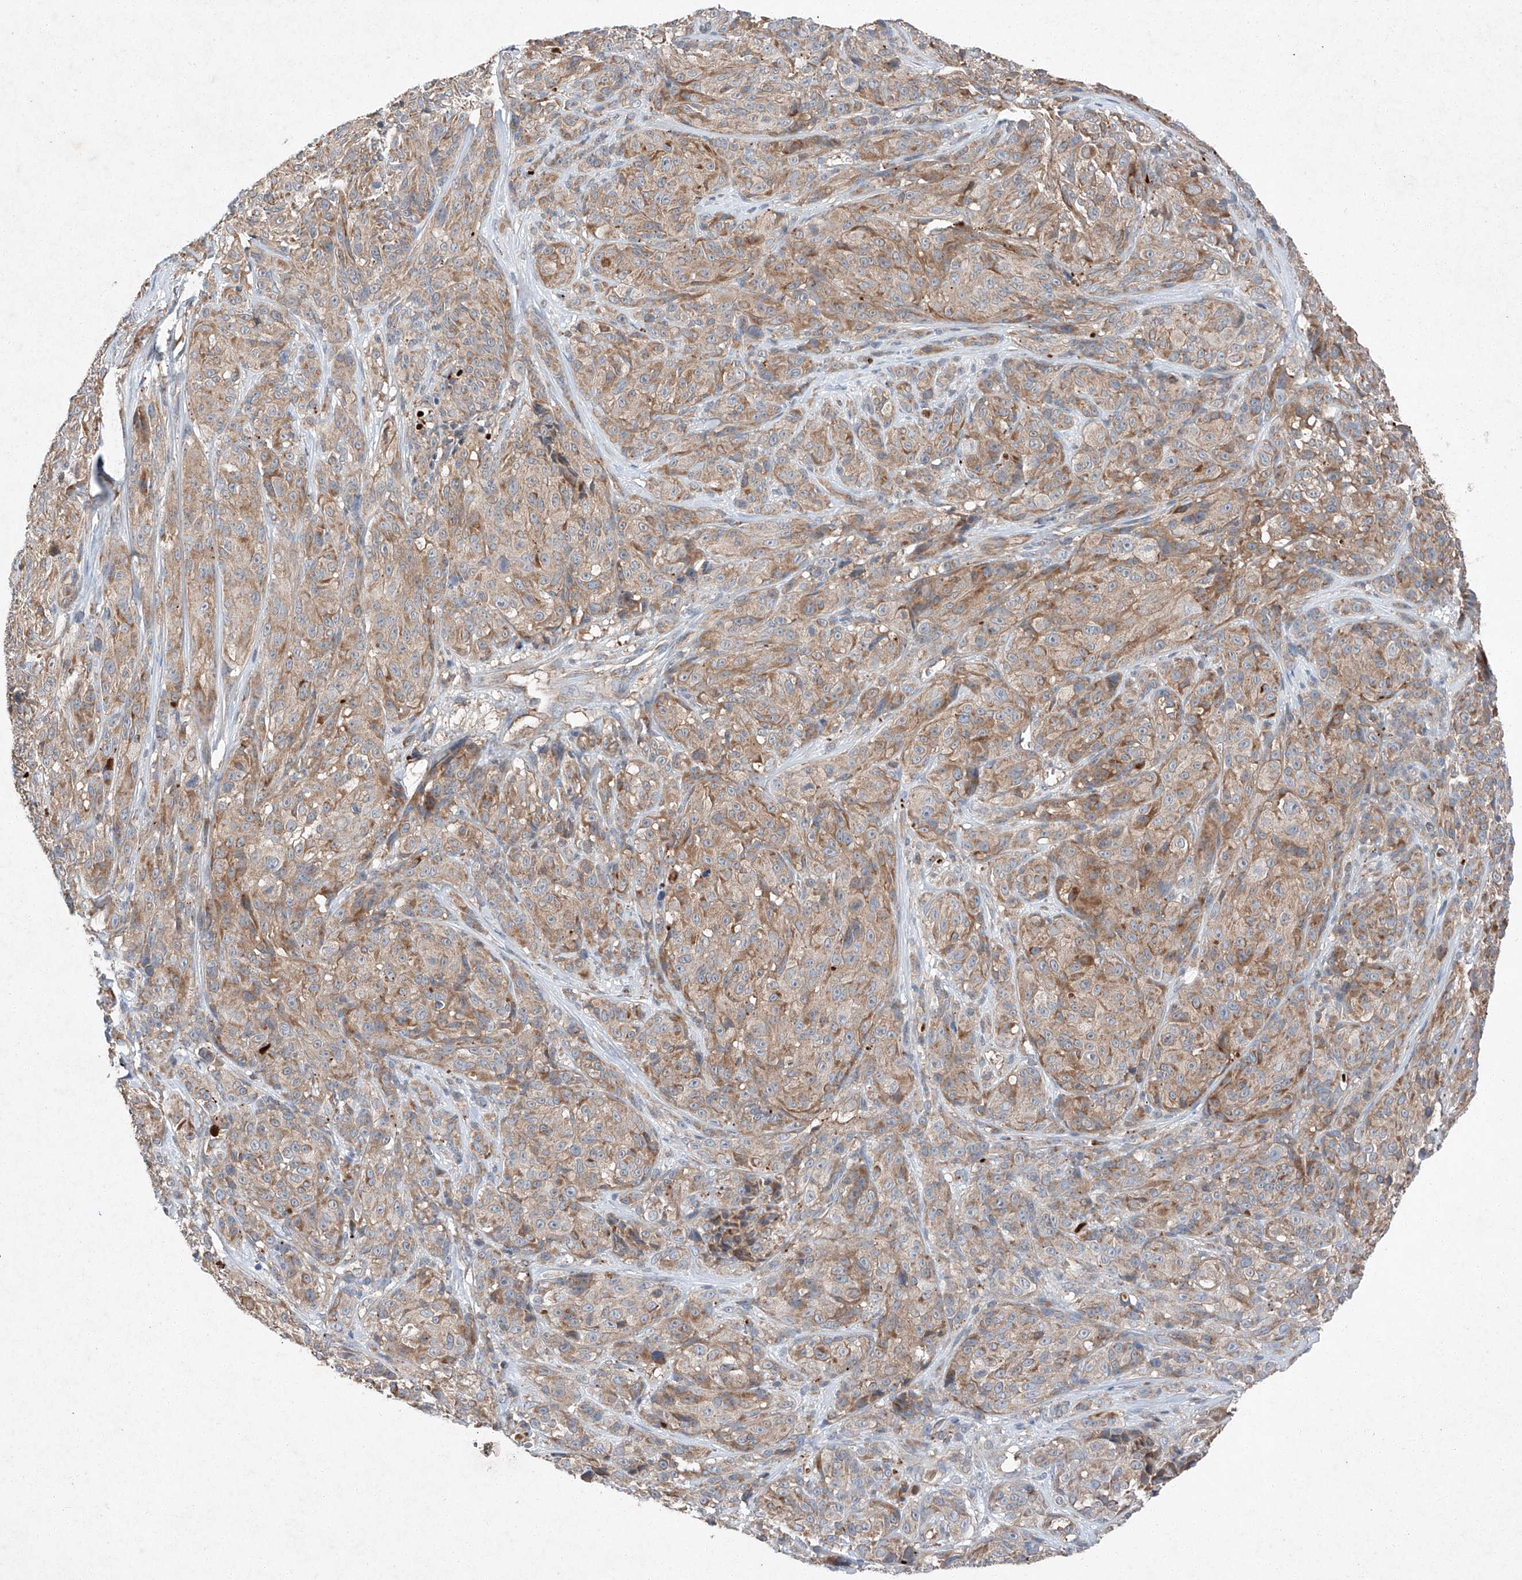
{"staining": {"intensity": "moderate", "quantity": ">75%", "location": "cytoplasmic/membranous"}, "tissue": "melanoma", "cell_type": "Tumor cells", "image_type": "cancer", "snomed": [{"axis": "morphology", "description": "Malignant melanoma, NOS"}, {"axis": "topography", "description": "Skin"}], "caption": "Protein analysis of malignant melanoma tissue shows moderate cytoplasmic/membranous expression in about >75% of tumor cells. (Brightfield microscopy of DAB IHC at high magnification).", "gene": "RUSC1", "patient": {"sex": "male", "age": 73}}